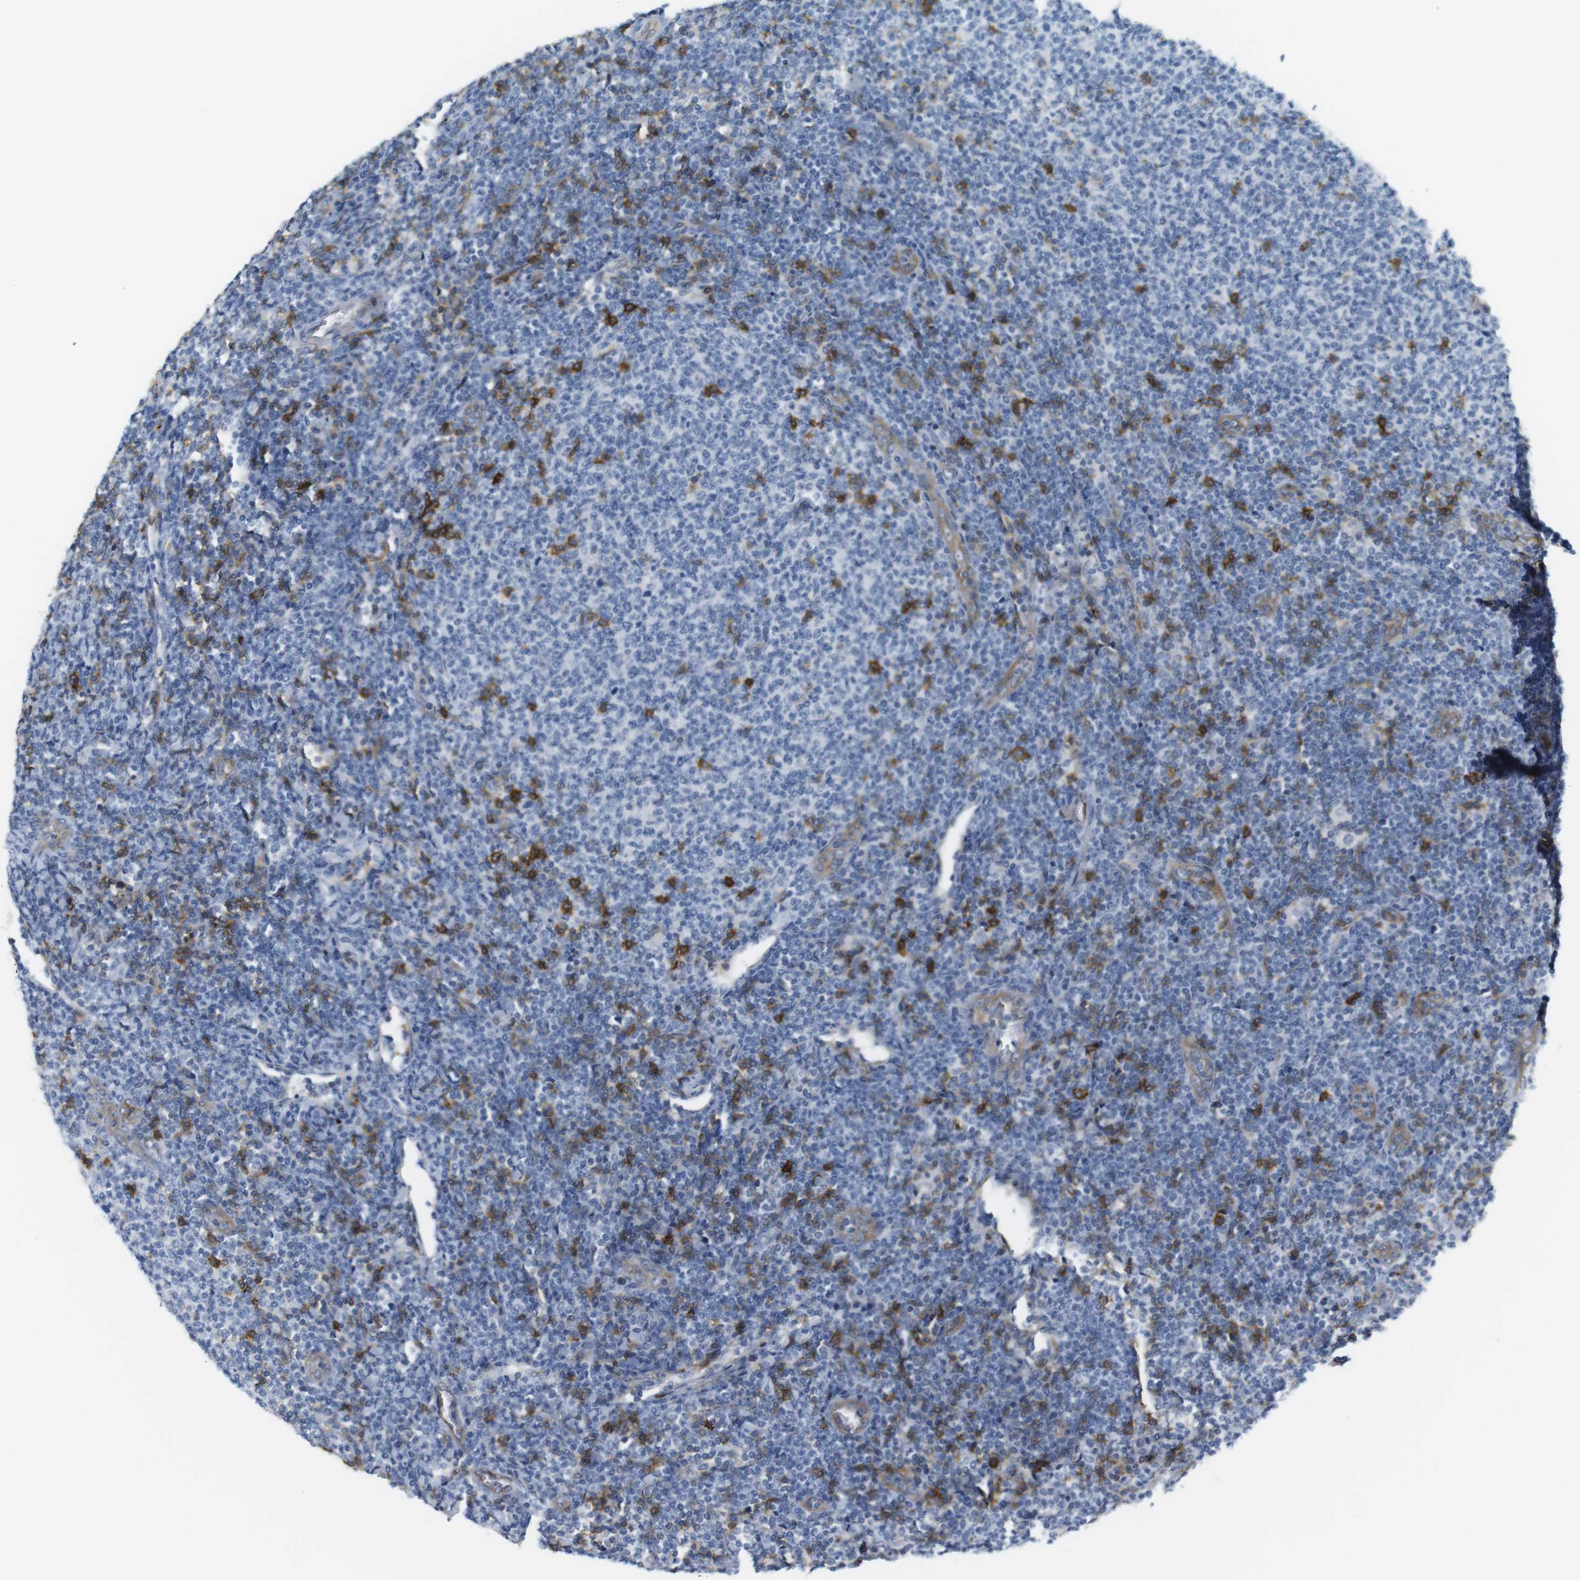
{"staining": {"intensity": "negative", "quantity": "none", "location": "none"}, "tissue": "lymphoma", "cell_type": "Tumor cells", "image_type": "cancer", "snomed": [{"axis": "morphology", "description": "Malignant lymphoma, non-Hodgkin's type, Low grade"}, {"axis": "topography", "description": "Lymph node"}], "caption": "Low-grade malignant lymphoma, non-Hodgkin's type stained for a protein using immunohistochemistry demonstrates no staining tumor cells.", "gene": "F2R", "patient": {"sex": "male", "age": 66}}